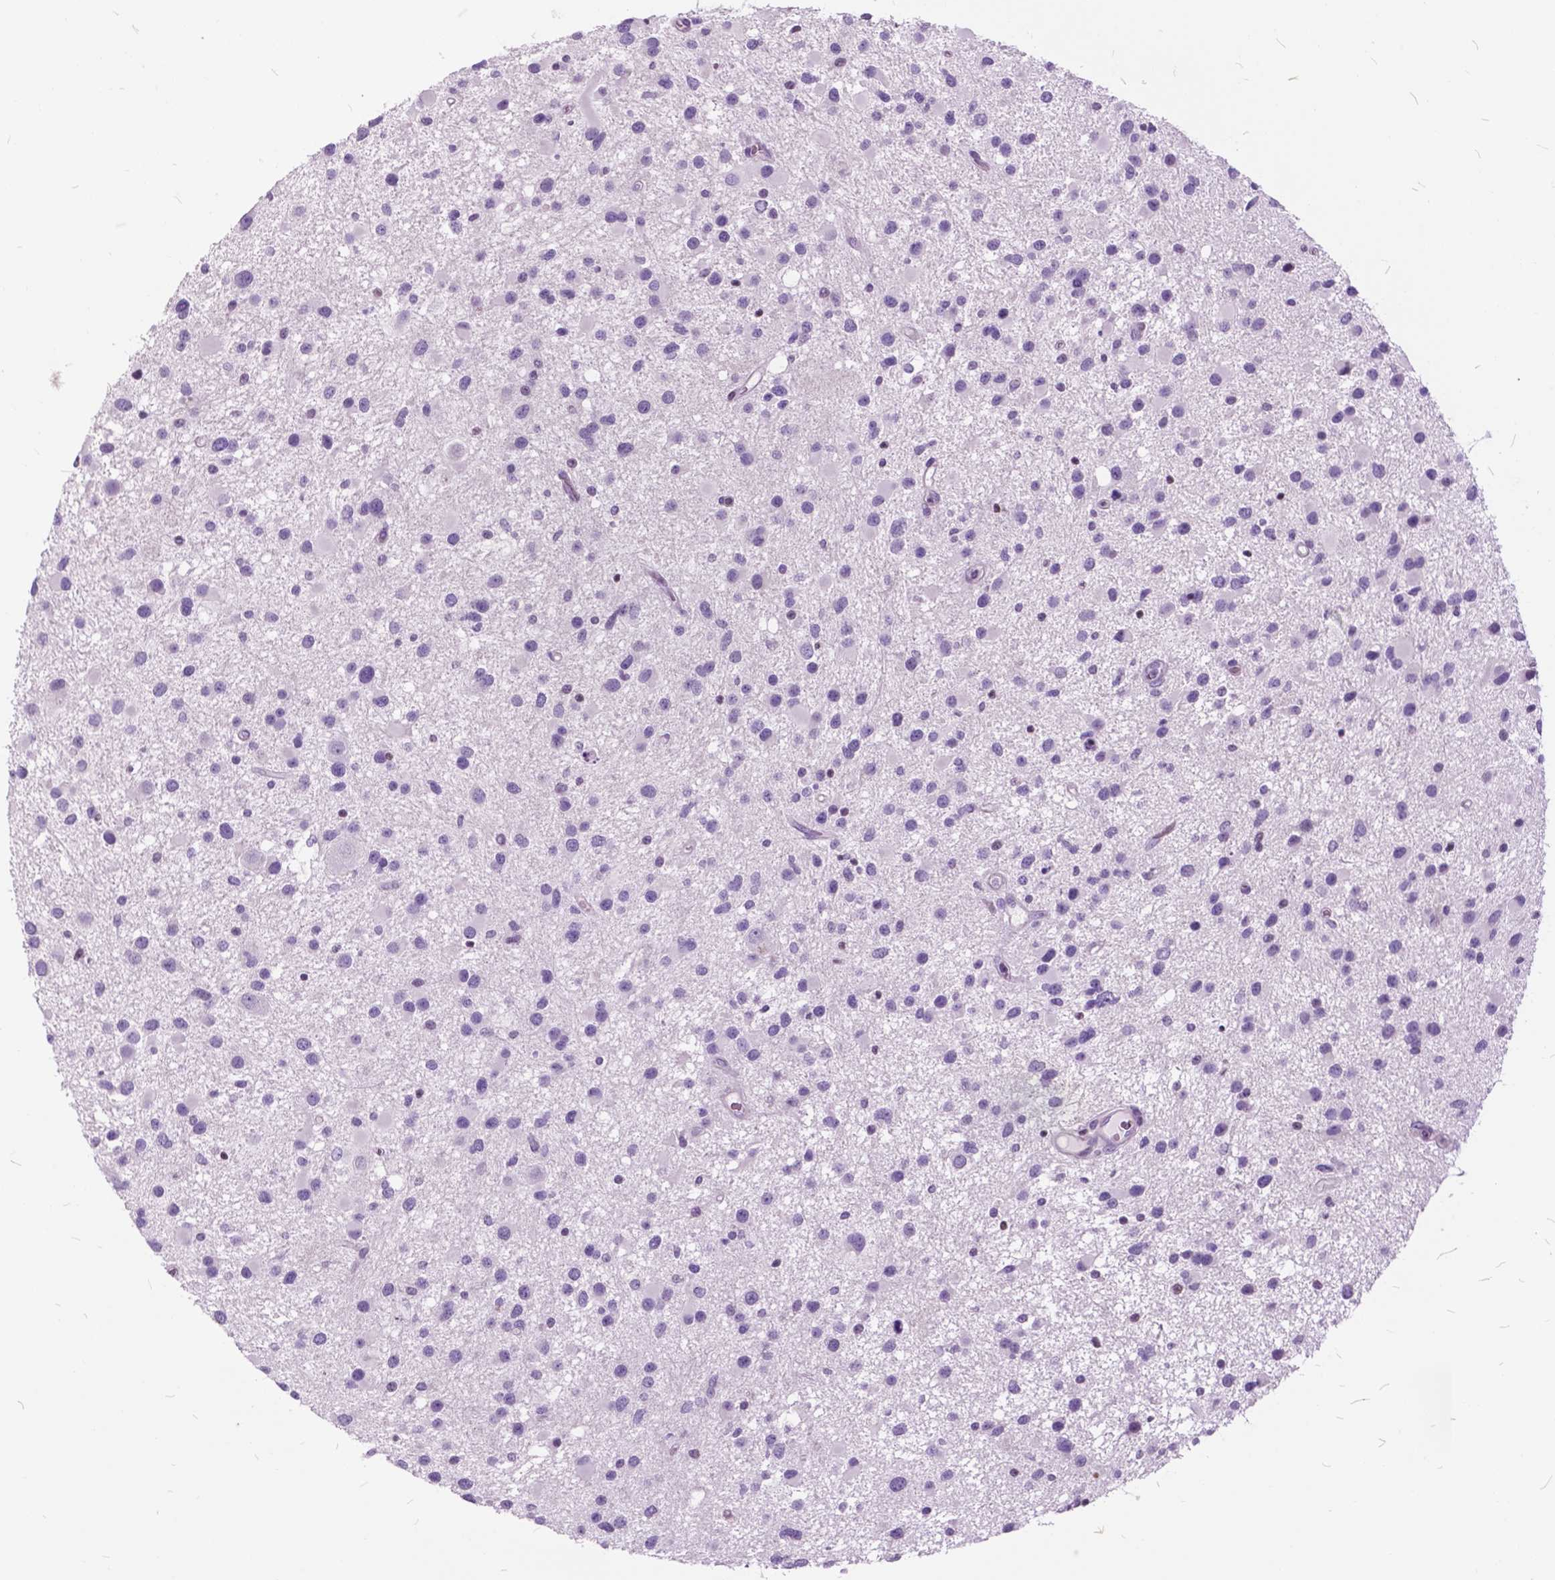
{"staining": {"intensity": "negative", "quantity": "none", "location": "none"}, "tissue": "glioma", "cell_type": "Tumor cells", "image_type": "cancer", "snomed": [{"axis": "morphology", "description": "Glioma, malignant, Low grade"}, {"axis": "topography", "description": "Brain"}], "caption": "Immunohistochemistry micrograph of neoplastic tissue: malignant glioma (low-grade) stained with DAB (3,3'-diaminobenzidine) exhibits no significant protein expression in tumor cells.", "gene": "SP140", "patient": {"sex": "female", "age": 32}}